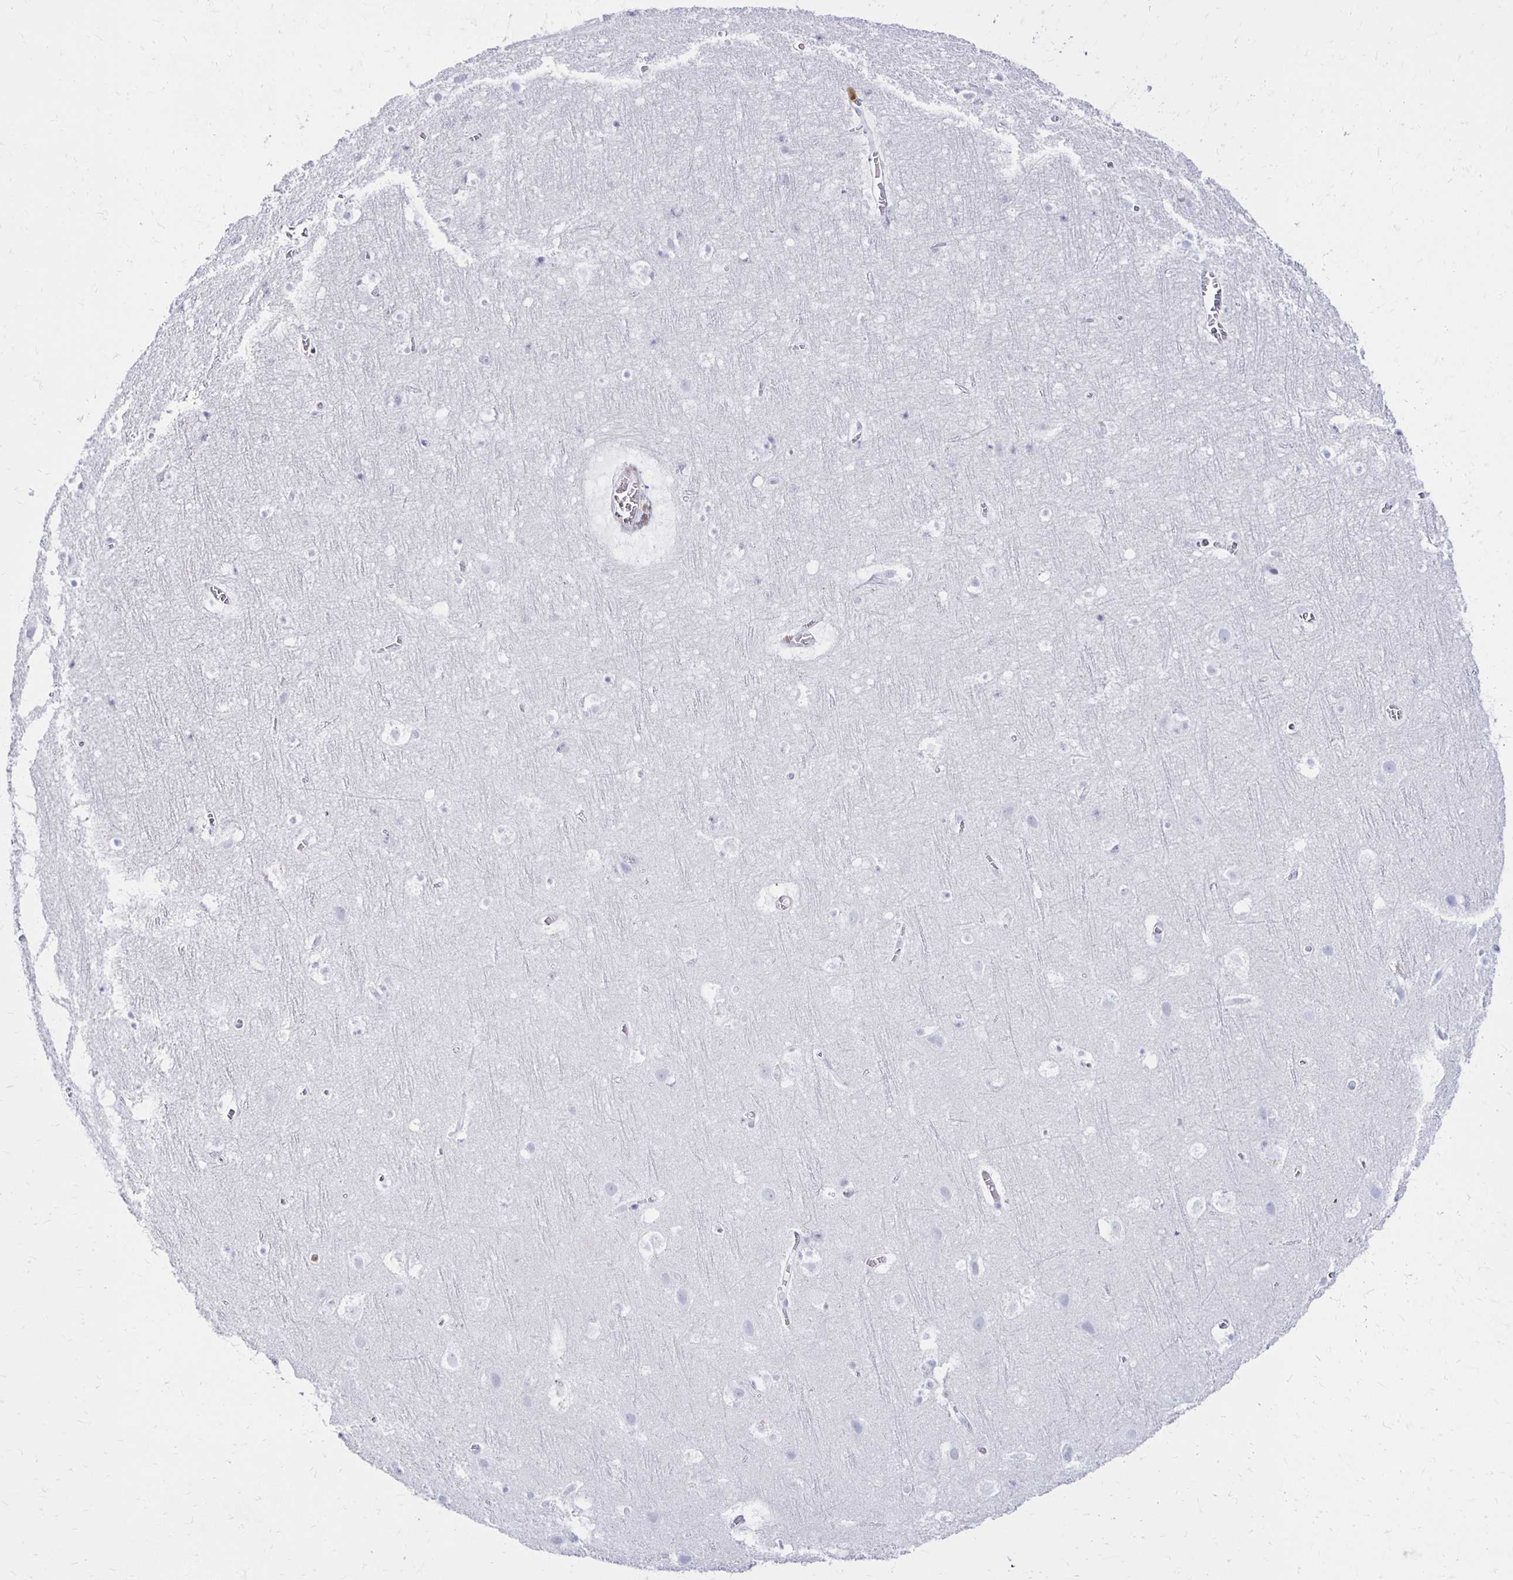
{"staining": {"intensity": "negative", "quantity": "none", "location": "none"}, "tissue": "cerebral cortex", "cell_type": "Endothelial cells", "image_type": "normal", "snomed": [{"axis": "morphology", "description": "Normal tissue, NOS"}, {"axis": "topography", "description": "Cerebral cortex"}], "caption": "A histopathology image of cerebral cortex stained for a protein reveals no brown staining in endothelial cells.", "gene": "CCL21", "patient": {"sex": "female", "age": 42}}